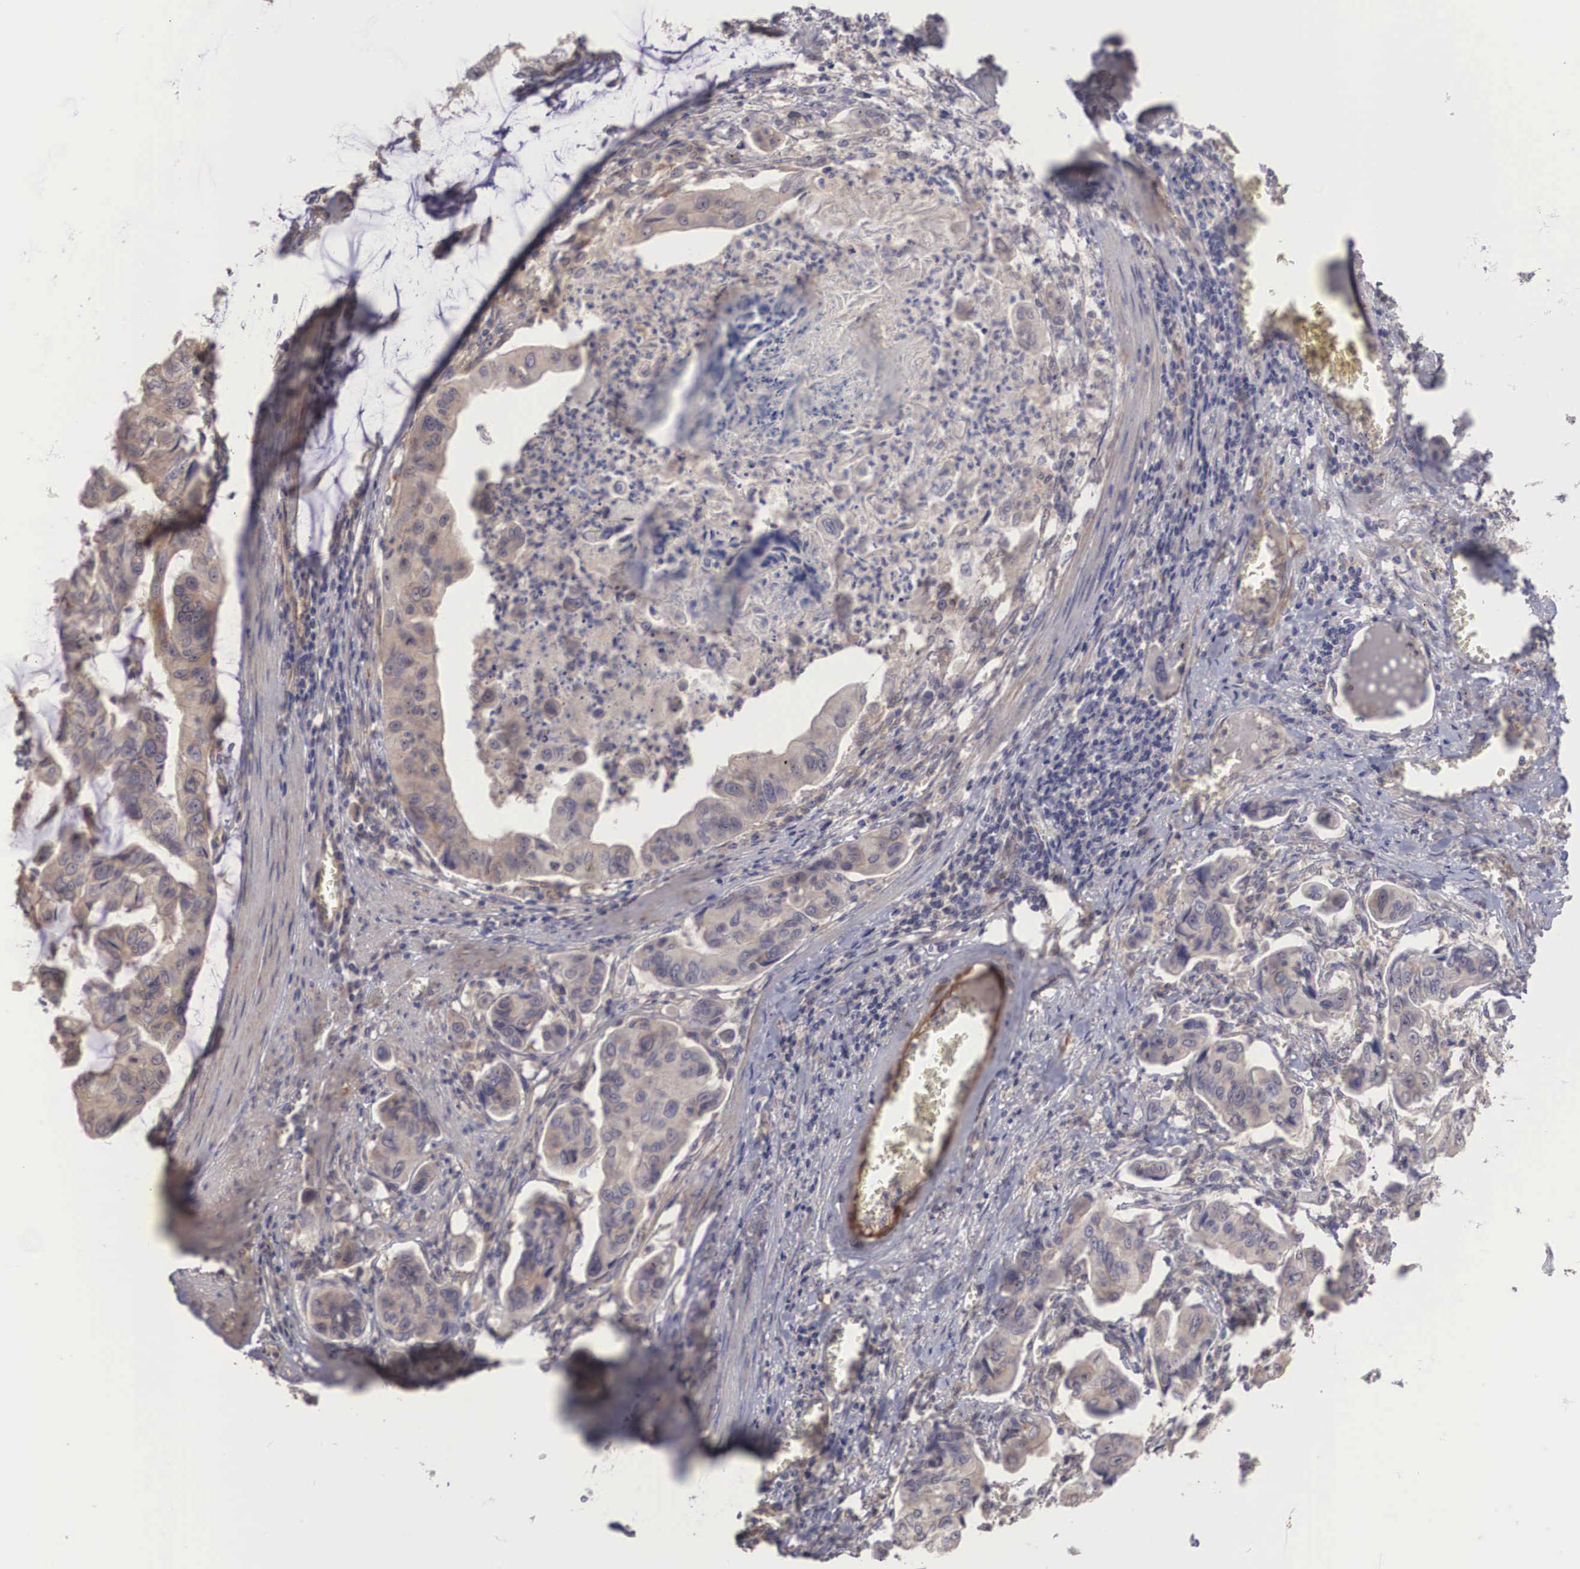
{"staining": {"intensity": "weak", "quantity": ">75%", "location": "cytoplasmic/membranous"}, "tissue": "stomach cancer", "cell_type": "Tumor cells", "image_type": "cancer", "snomed": [{"axis": "morphology", "description": "Adenocarcinoma, NOS"}, {"axis": "topography", "description": "Stomach, upper"}], "caption": "This is a photomicrograph of immunohistochemistry staining of stomach cancer (adenocarcinoma), which shows weak staining in the cytoplasmic/membranous of tumor cells.", "gene": "DNAJB7", "patient": {"sex": "male", "age": 80}}